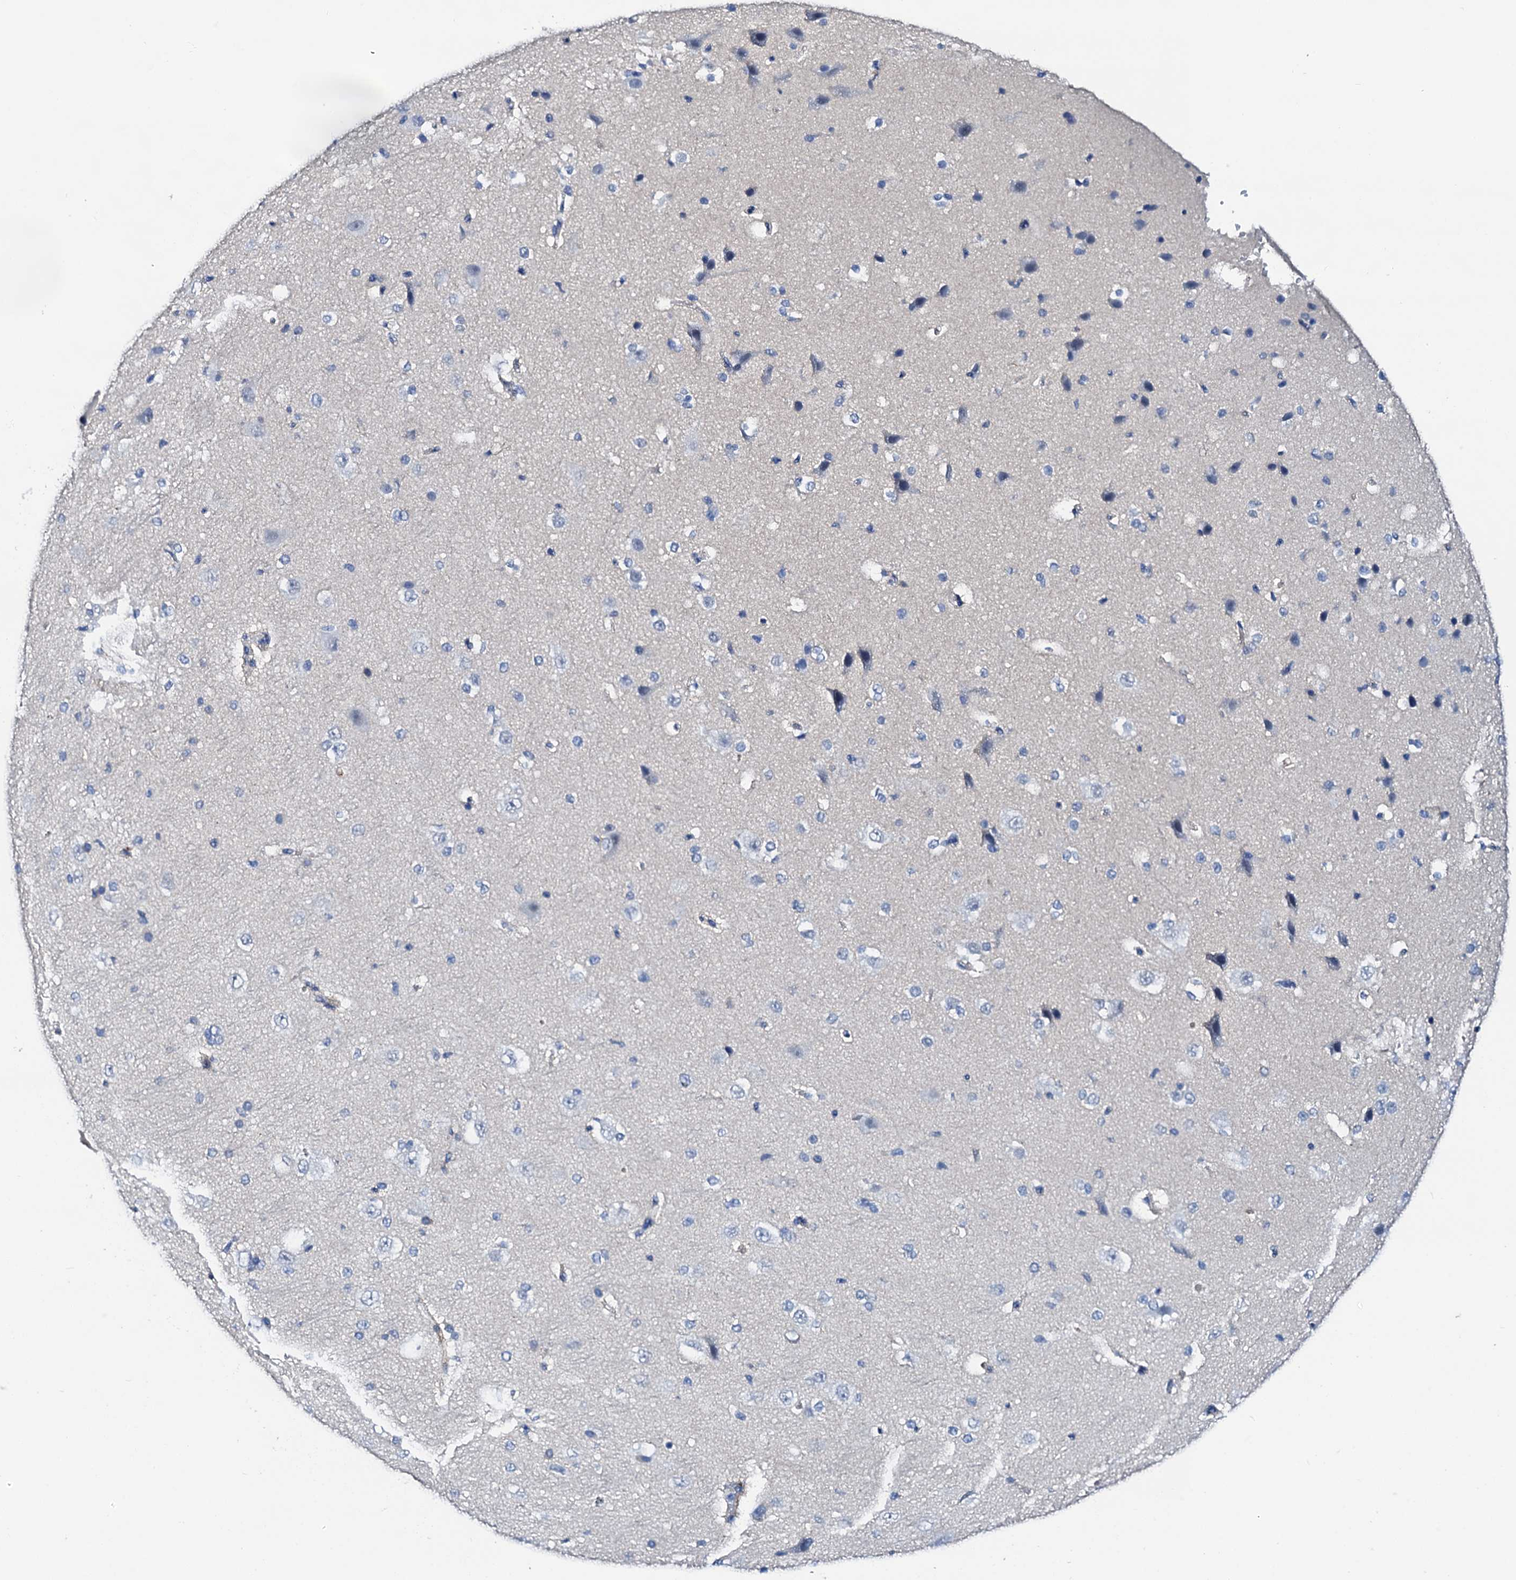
{"staining": {"intensity": "moderate", "quantity": "25%-75%", "location": "cytoplasmic/membranous"}, "tissue": "cerebral cortex", "cell_type": "Endothelial cells", "image_type": "normal", "snomed": [{"axis": "morphology", "description": "Normal tissue, NOS"}, {"axis": "morphology", "description": "Developmental malformation"}, {"axis": "topography", "description": "Cerebral cortex"}], "caption": "Moderate cytoplasmic/membranous protein expression is seen in about 25%-75% of endothelial cells in cerebral cortex. (IHC, brightfield microscopy, high magnification).", "gene": "MED13L", "patient": {"sex": "female", "age": 30}}